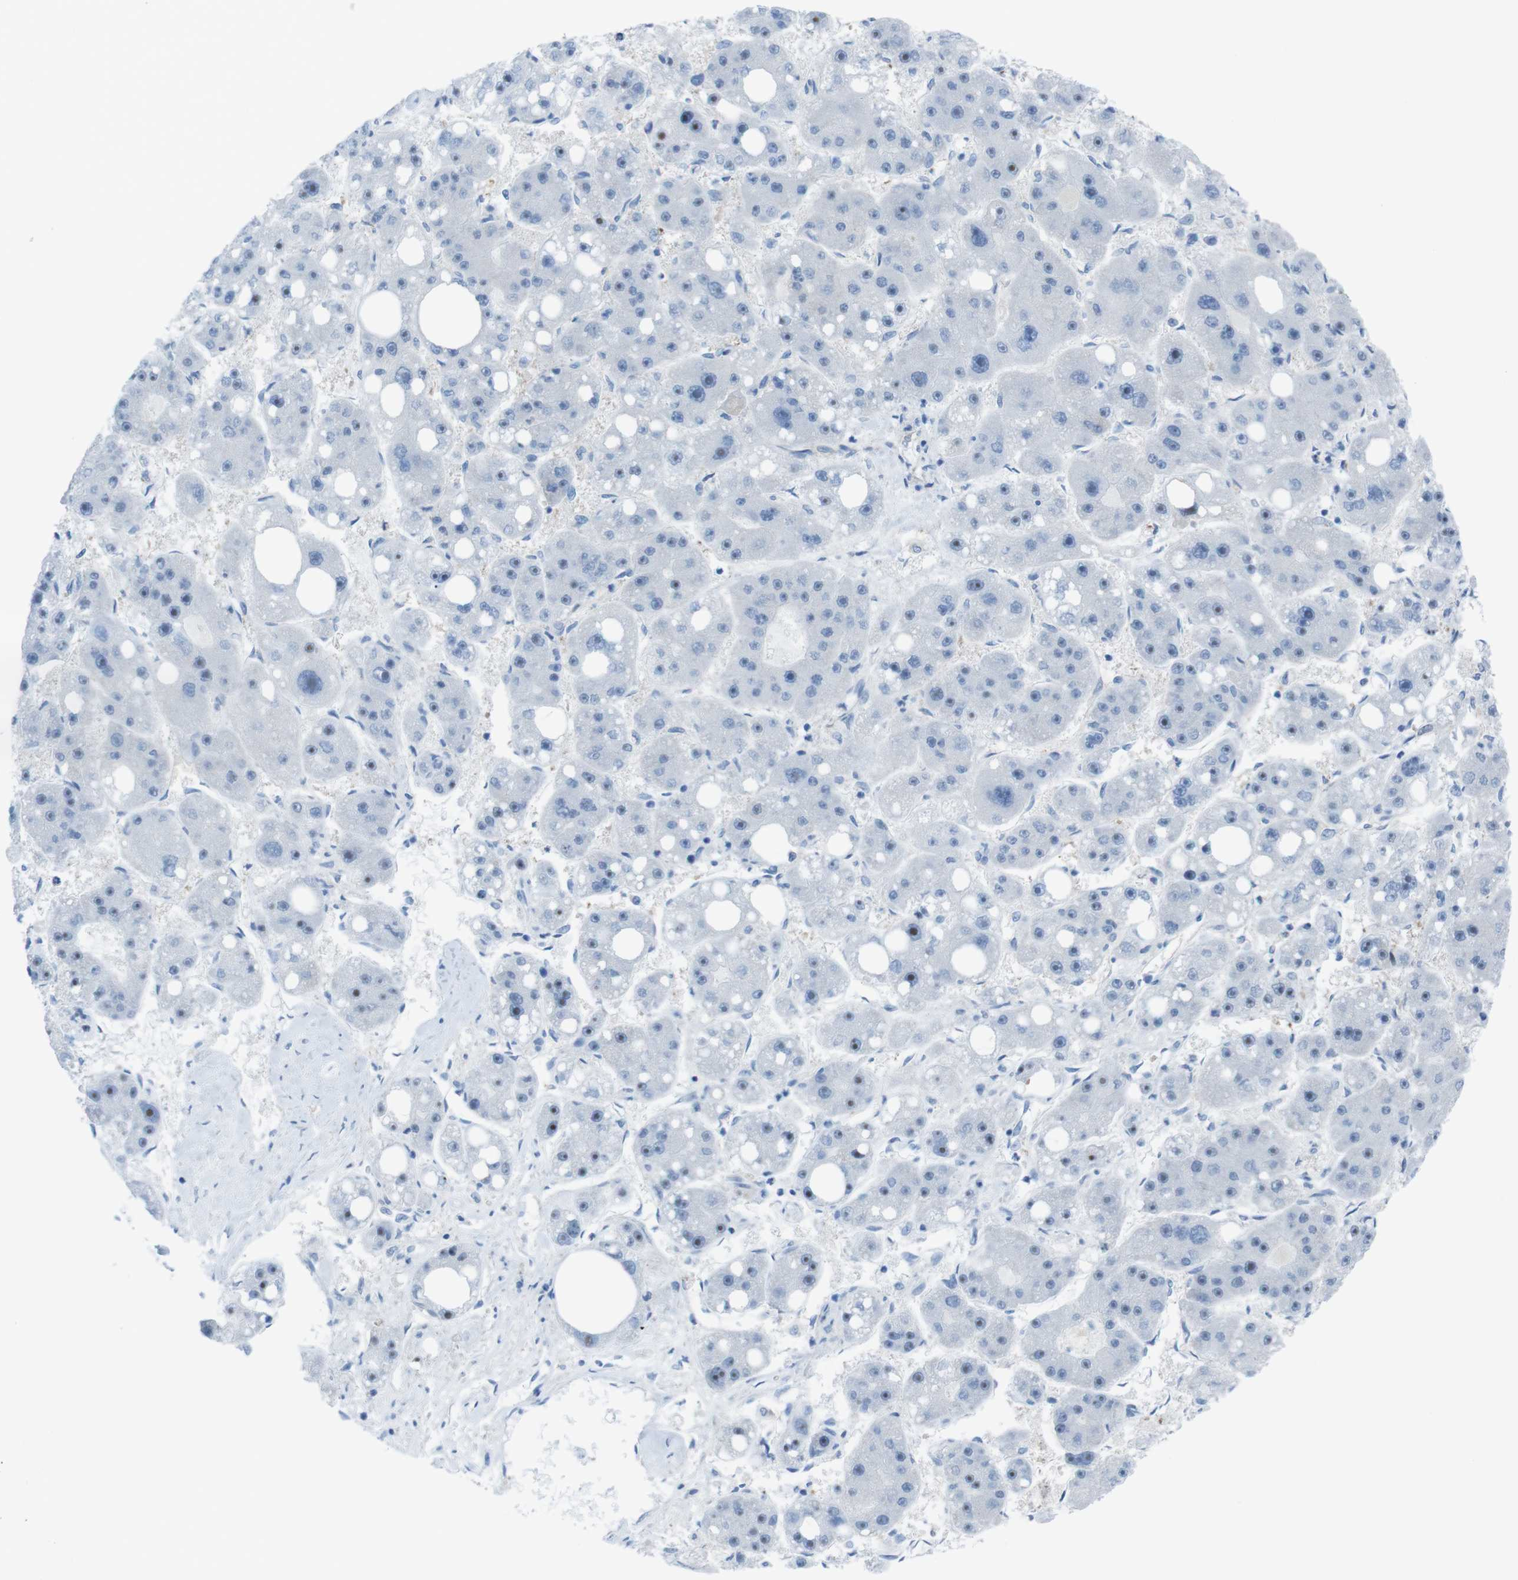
{"staining": {"intensity": "moderate", "quantity": "<25%", "location": "nuclear"}, "tissue": "liver cancer", "cell_type": "Tumor cells", "image_type": "cancer", "snomed": [{"axis": "morphology", "description": "Carcinoma, Hepatocellular, NOS"}, {"axis": "topography", "description": "Liver"}], "caption": "There is low levels of moderate nuclear positivity in tumor cells of liver cancer, as demonstrated by immunohistochemical staining (brown color).", "gene": "DIAPH2", "patient": {"sex": "female", "age": 61}}